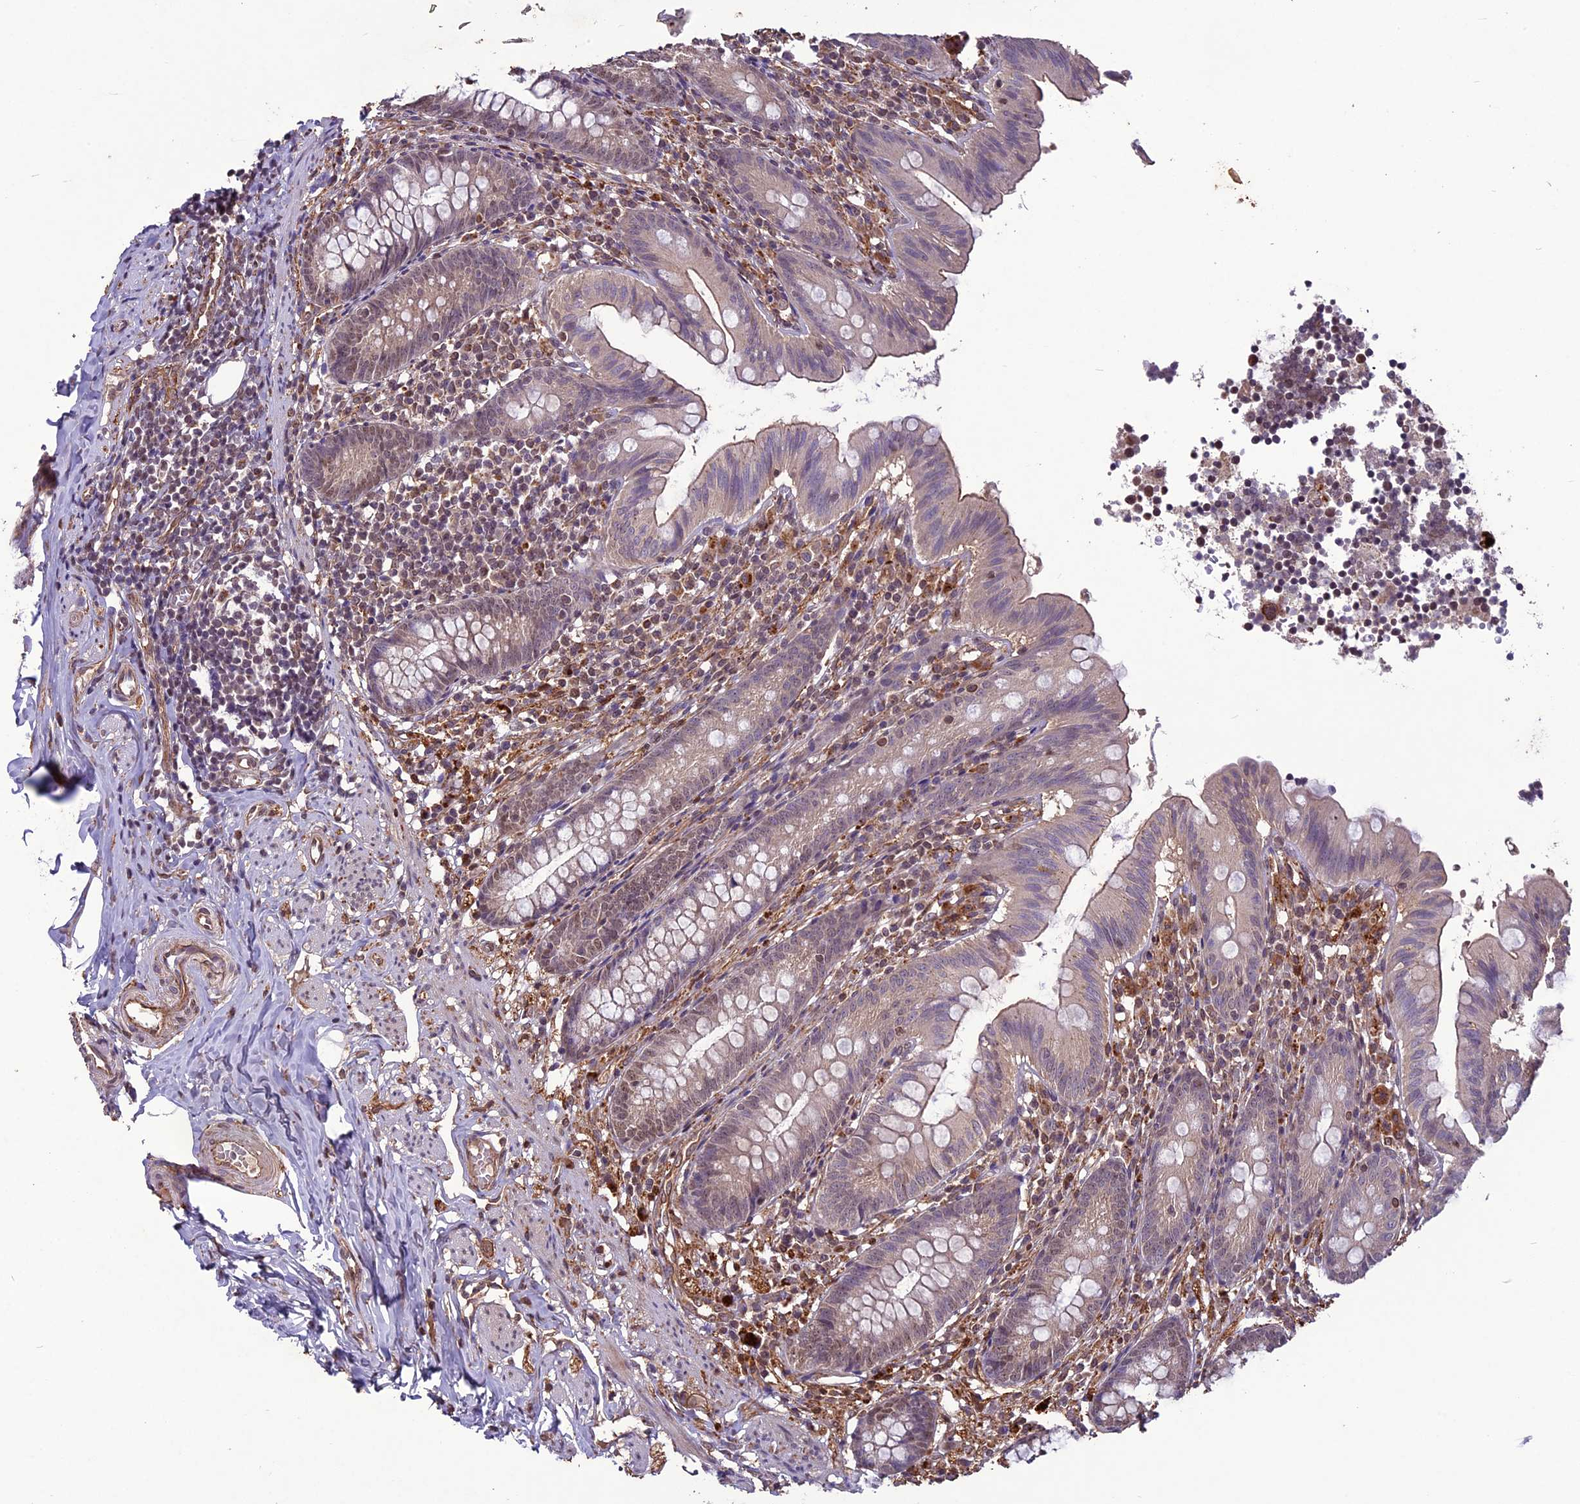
{"staining": {"intensity": "weak", "quantity": "25%-75%", "location": "nuclear"}, "tissue": "appendix", "cell_type": "Glandular cells", "image_type": "normal", "snomed": [{"axis": "morphology", "description": "Normal tissue, NOS"}, {"axis": "topography", "description": "Appendix"}], "caption": "Glandular cells demonstrate weak nuclear positivity in approximately 25%-75% of cells in benign appendix.", "gene": "C3orf70", "patient": {"sex": "male", "age": 55}}